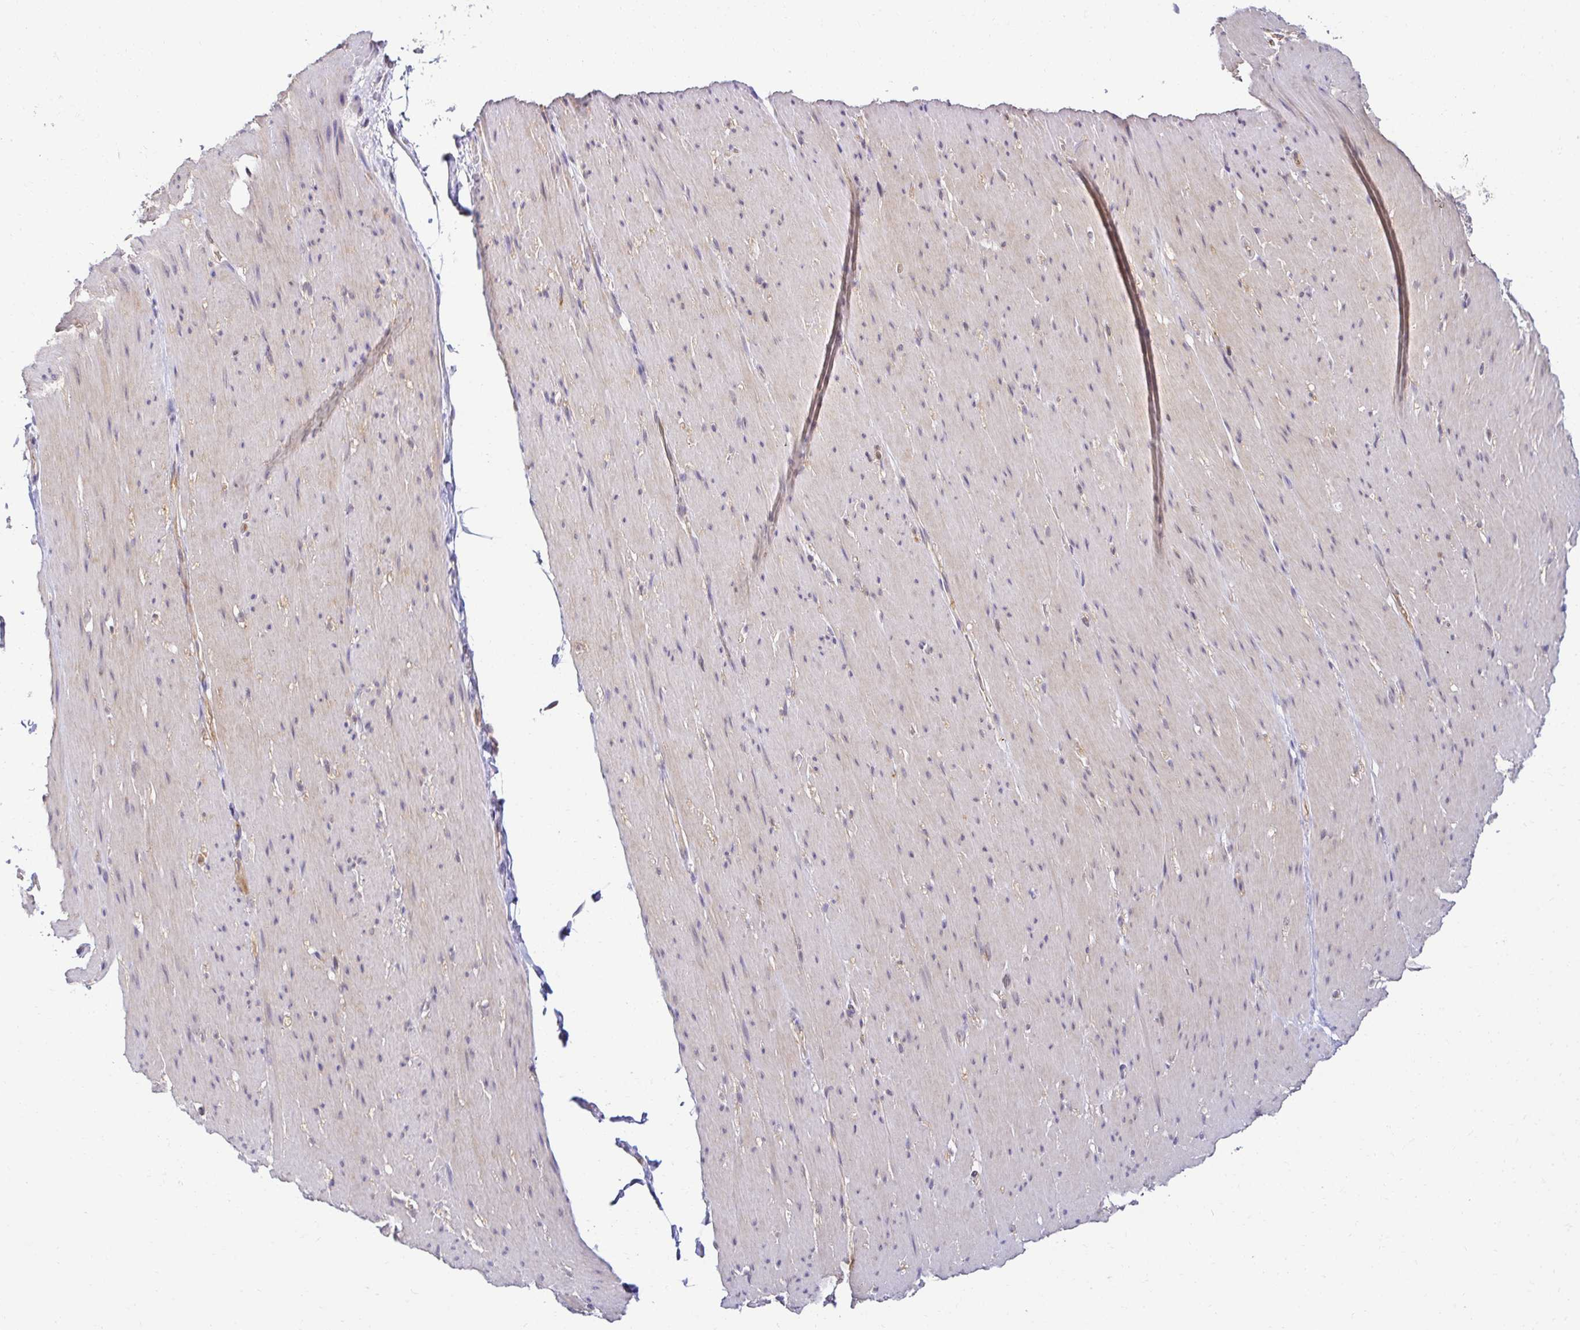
{"staining": {"intensity": "weak", "quantity": "<25%", "location": "nuclear"}, "tissue": "smooth muscle", "cell_type": "Smooth muscle cells", "image_type": "normal", "snomed": [{"axis": "morphology", "description": "Normal tissue, NOS"}, {"axis": "topography", "description": "Smooth muscle"}, {"axis": "topography", "description": "Rectum"}], "caption": "Smooth muscle cells show no significant staining in normal smooth muscle. (Immunohistochemistry, brightfield microscopy, high magnification).", "gene": "PSMA4", "patient": {"sex": "male", "age": 53}}